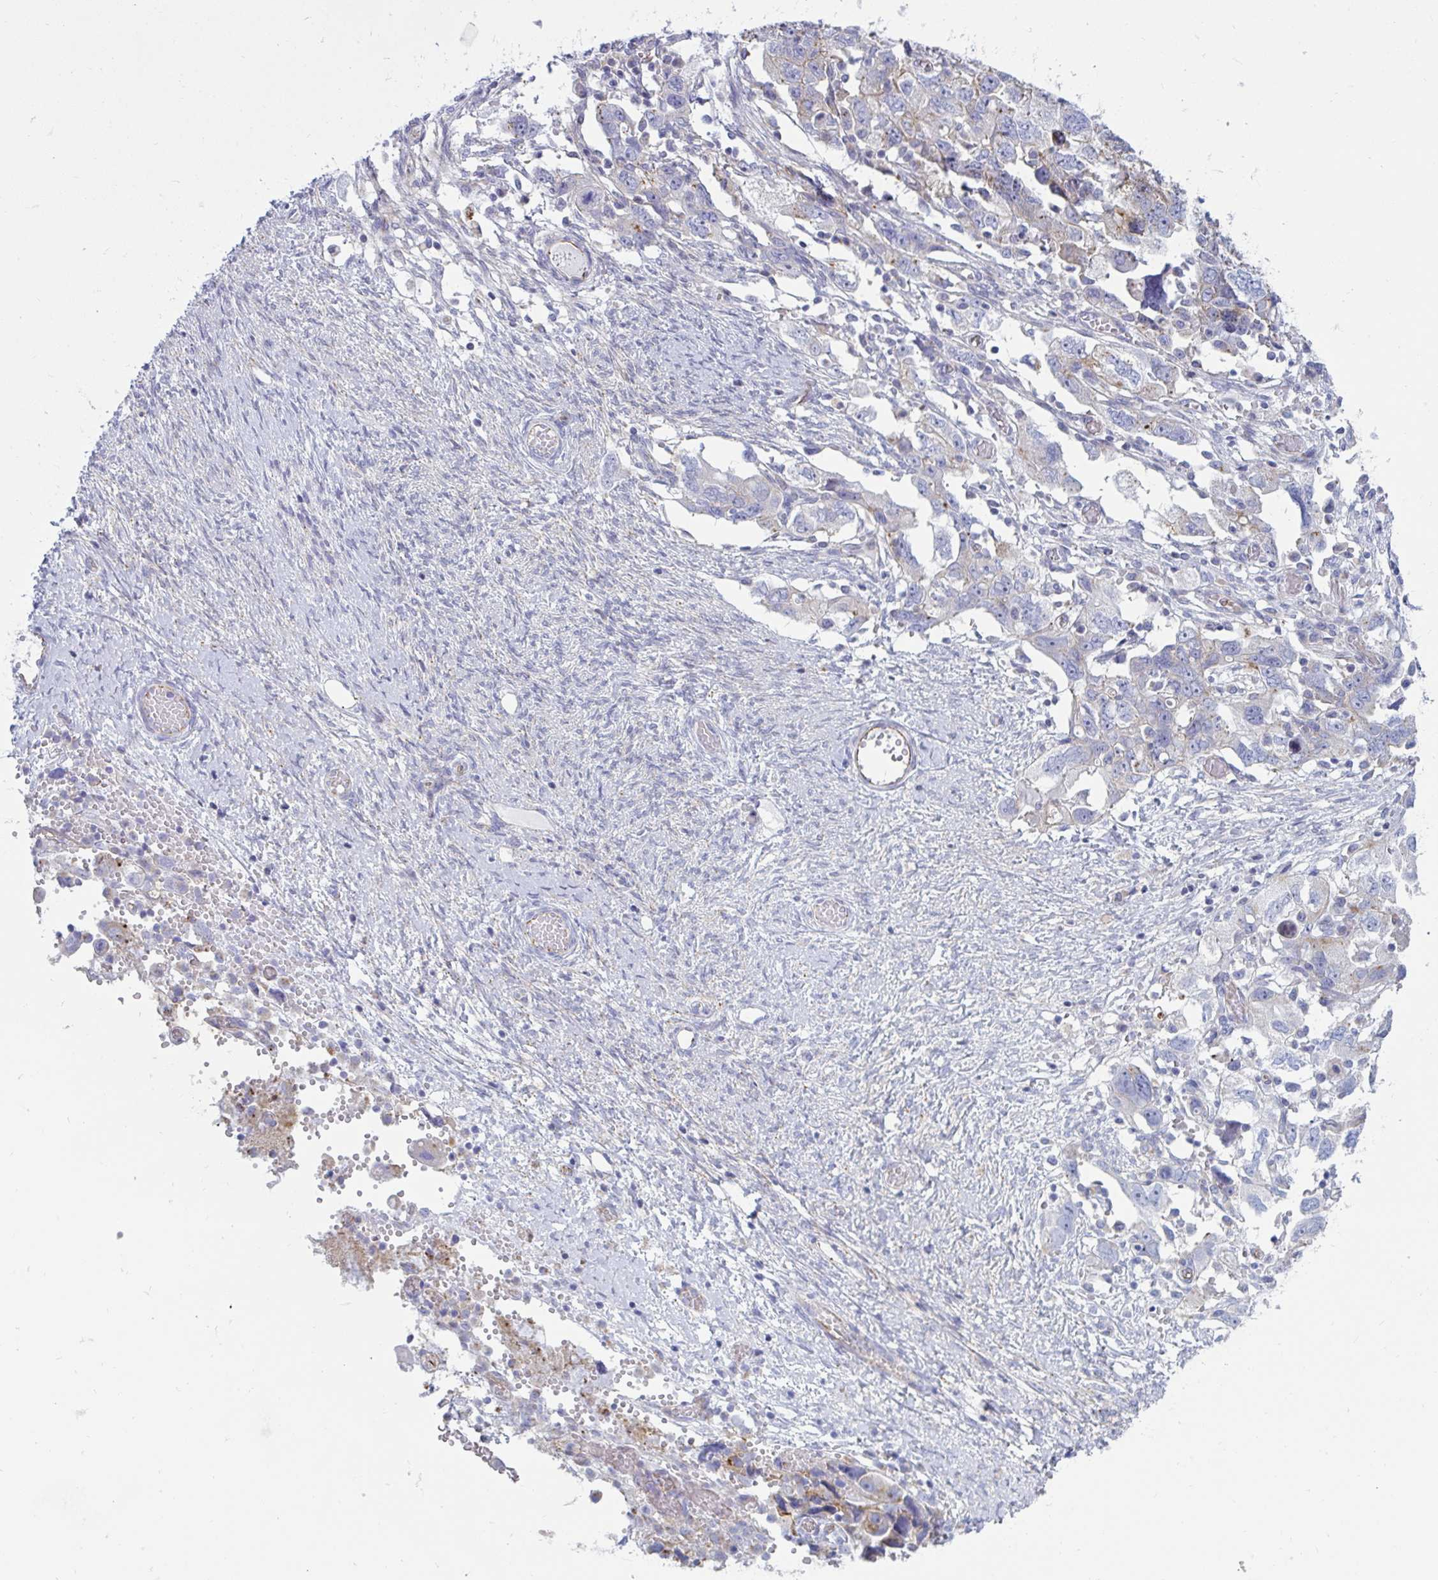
{"staining": {"intensity": "moderate", "quantity": "<25%", "location": "cytoplasmic/membranous"}, "tissue": "ovarian cancer", "cell_type": "Tumor cells", "image_type": "cancer", "snomed": [{"axis": "morphology", "description": "Carcinoma, NOS"}, {"axis": "morphology", "description": "Cystadenocarcinoma, serous, NOS"}, {"axis": "topography", "description": "Ovary"}], "caption": "Immunohistochemical staining of carcinoma (ovarian) exhibits low levels of moderate cytoplasmic/membranous expression in approximately <25% of tumor cells.", "gene": "SLC9A6", "patient": {"sex": "female", "age": 69}}